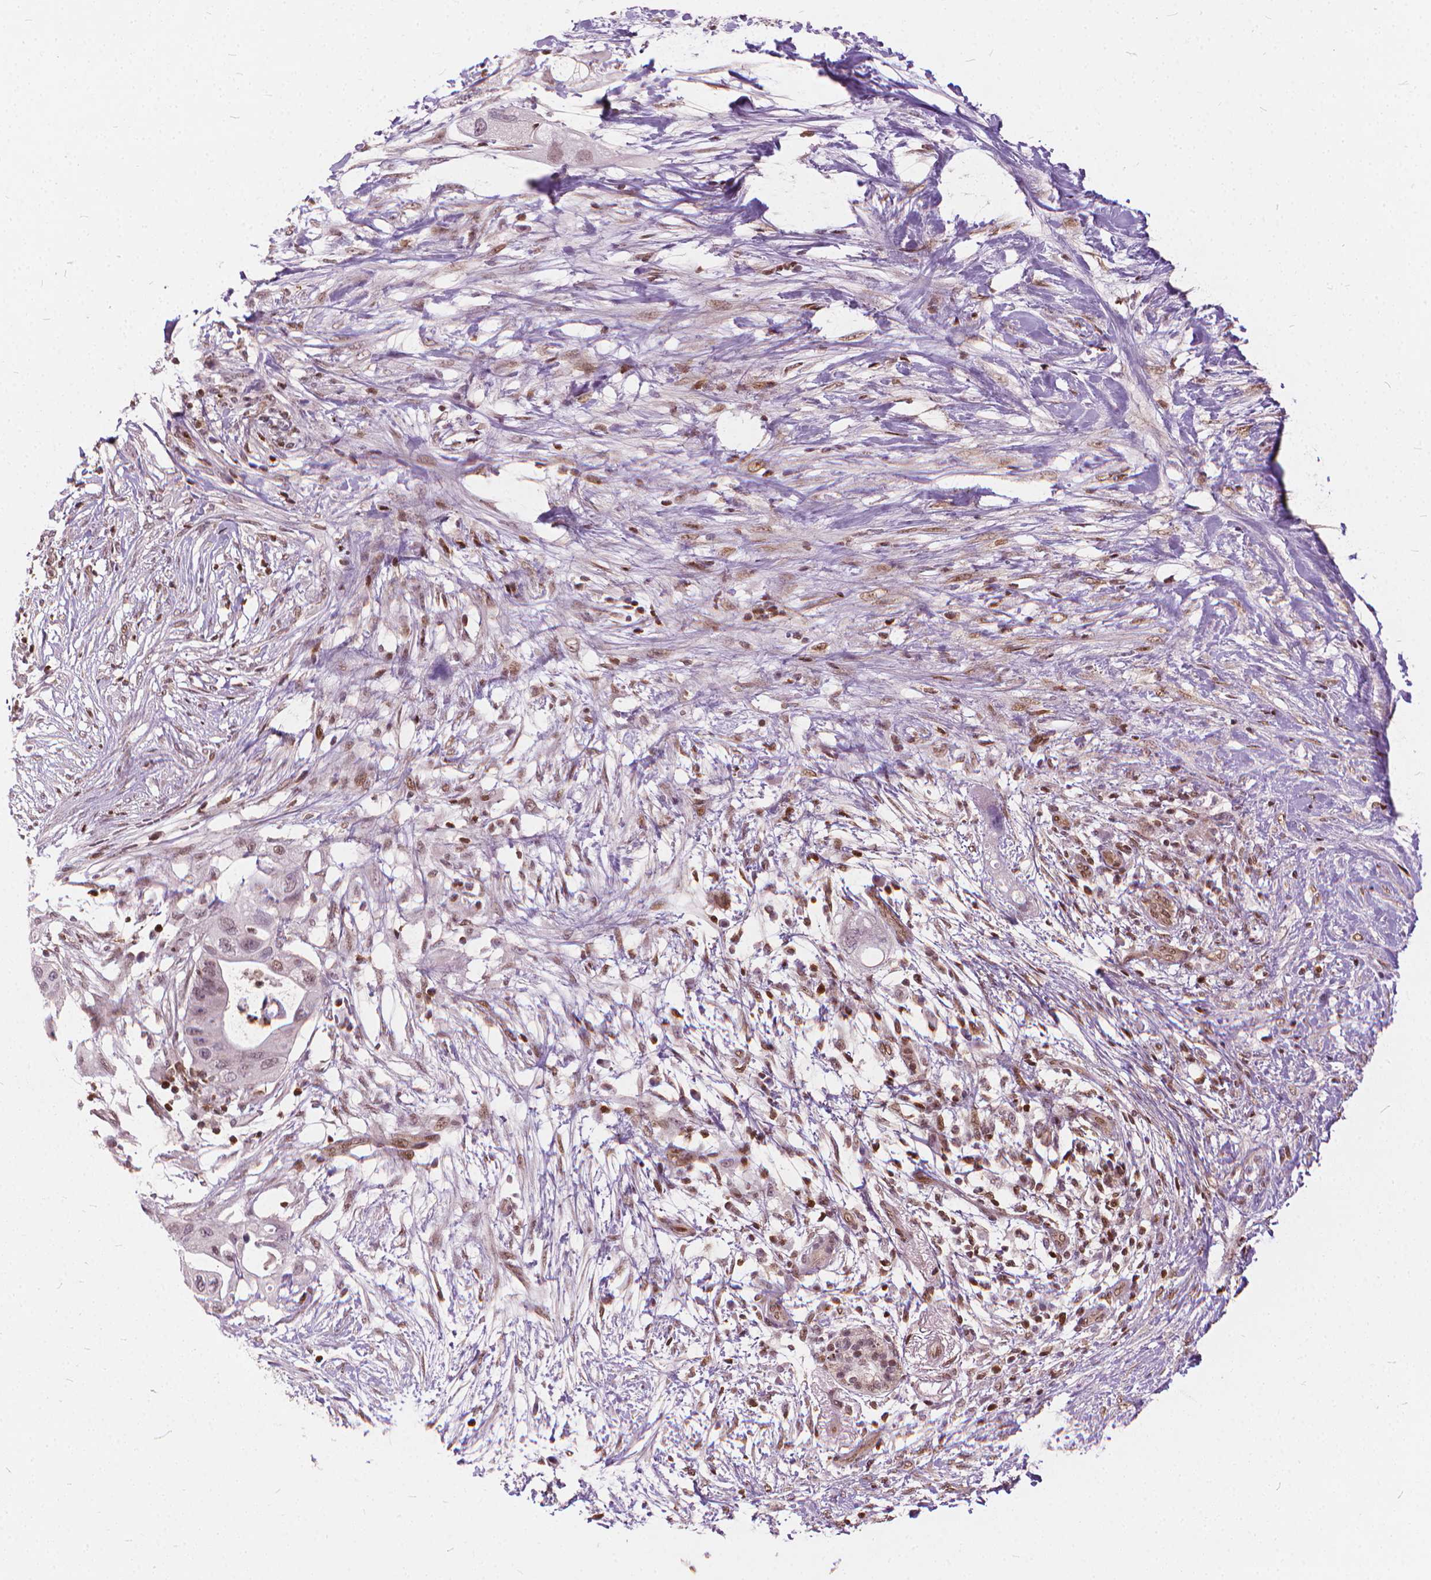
{"staining": {"intensity": "weak", "quantity": "<25%", "location": "nuclear"}, "tissue": "pancreatic cancer", "cell_type": "Tumor cells", "image_type": "cancer", "snomed": [{"axis": "morphology", "description": "Adenocarcinoma, NOS"}, {"axis": "topography", "description": "Pancreas"}], "caption": "Immunohistochemistry (IHC) histopathology image of human pancreatic cancer (adenocarcinoma) stained for a protein (brown), which exhibits no staining in tumor cells. Brightfield microscopy of immunohistochemistry stained with DAB (brown) and hematoxylin (blue), captured at high magnification.", "gene": "STAT5B", "patient": {"sex": "female", "age": 72}}